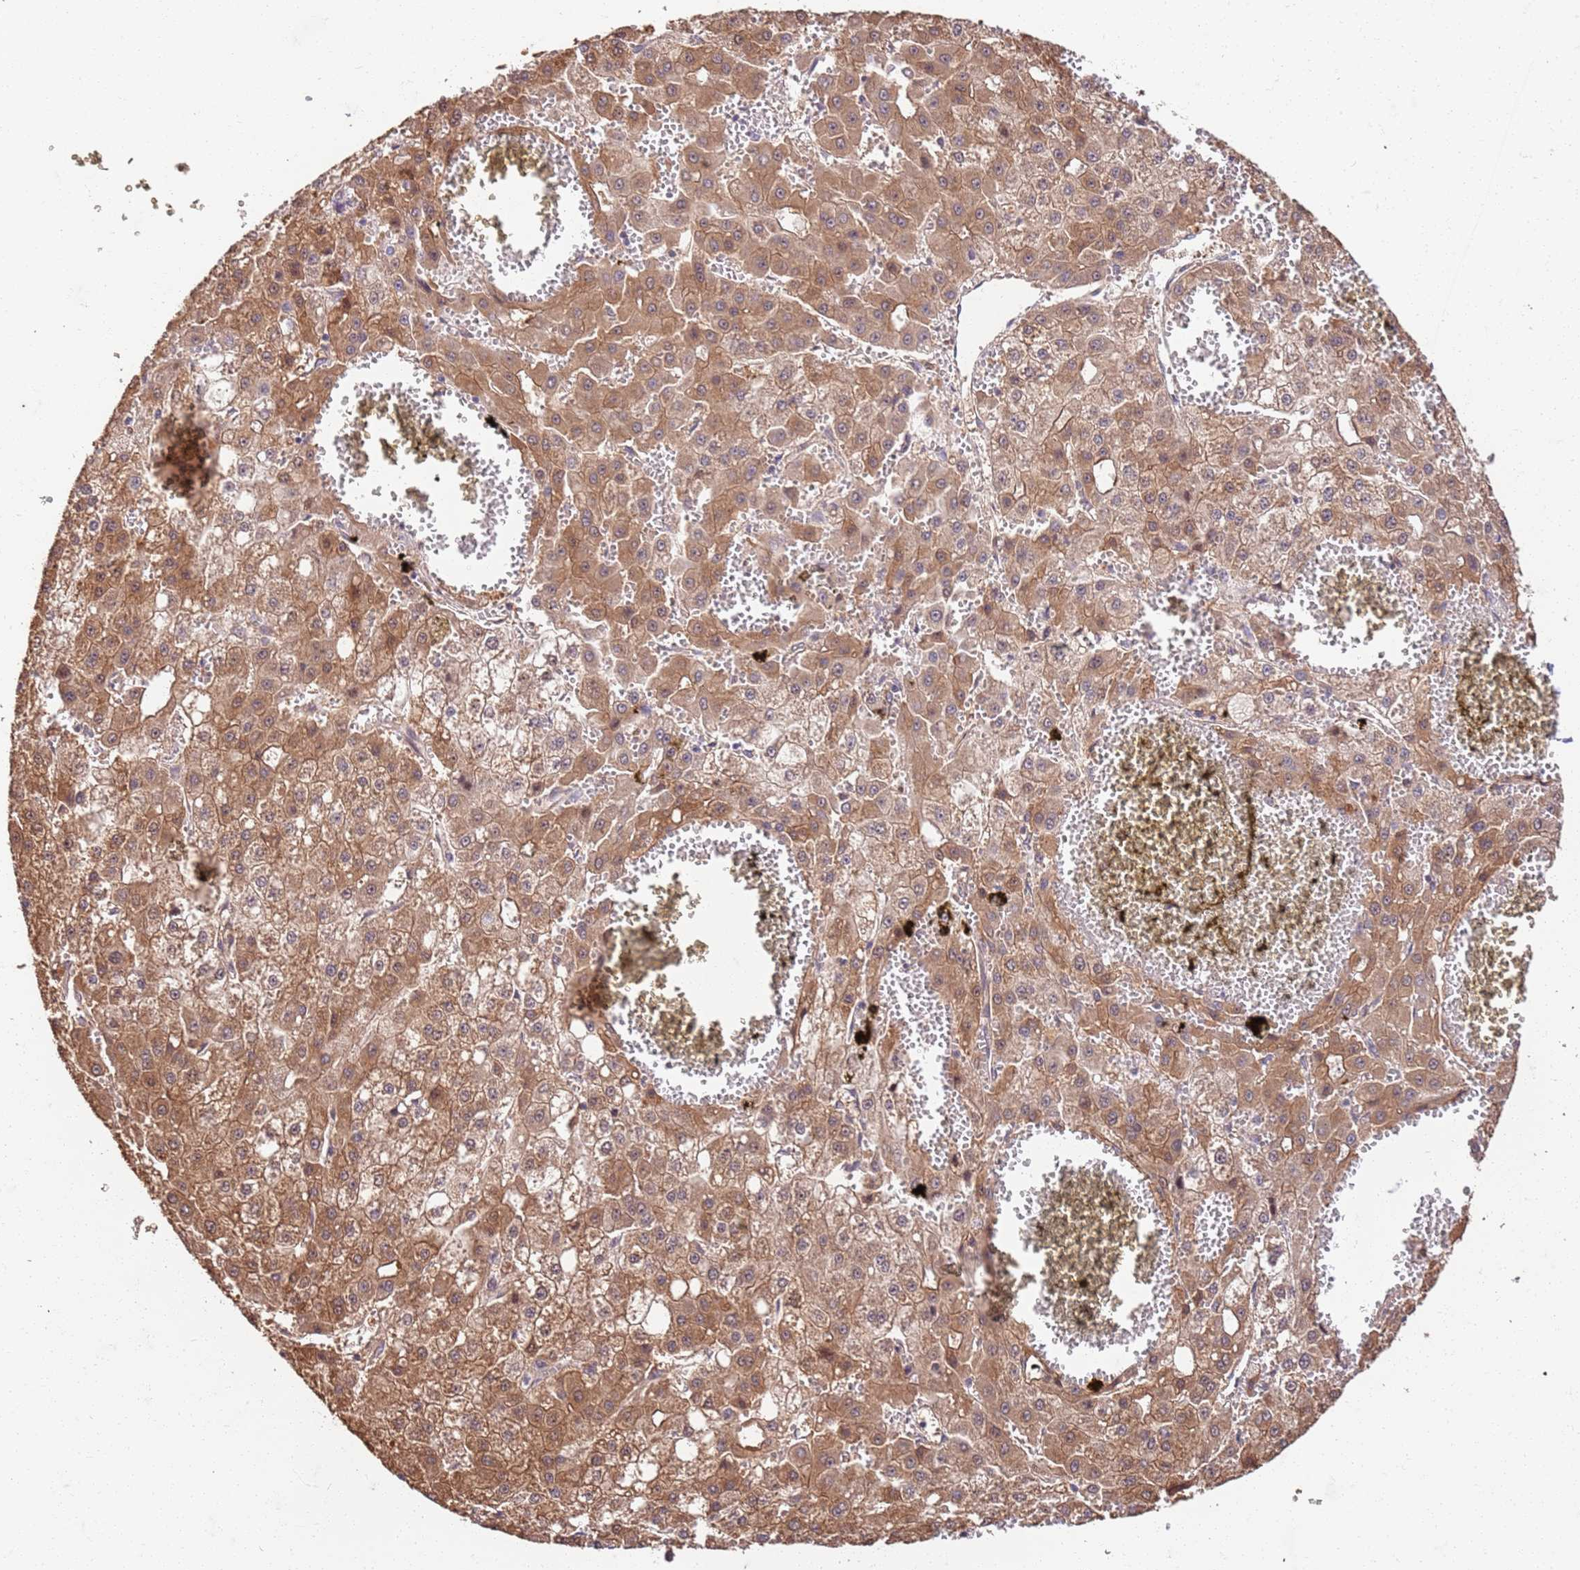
{"staining": {"intensity": "moderate", "quantity": ">75%", "location": "cytoplasmic/membranous"}, "tissue": "liver cancer", "cell_type": "Tumor cells", "image_type": "cancer", "snomed": [{"axis": "morphology", "description": "Carcinoma, Hepatocellular, NOS"}, {"axis": "topography", "description": "Liver"}], "caption": "Immunohistochemistry staining of hepatocellular carcinoma (liver), which reveals medium levels of moderate cytoplasmic/membranous expression in about >75% of tumor cells indicating moderate cytoplasmic/membranous protein expression. The staining was performed using DAB (brown) for protein detection and nuclei were counterstained in hematoxylin (blue).", "gene": "UBE3A", "patient": {"sex": "male", "age": 47}}